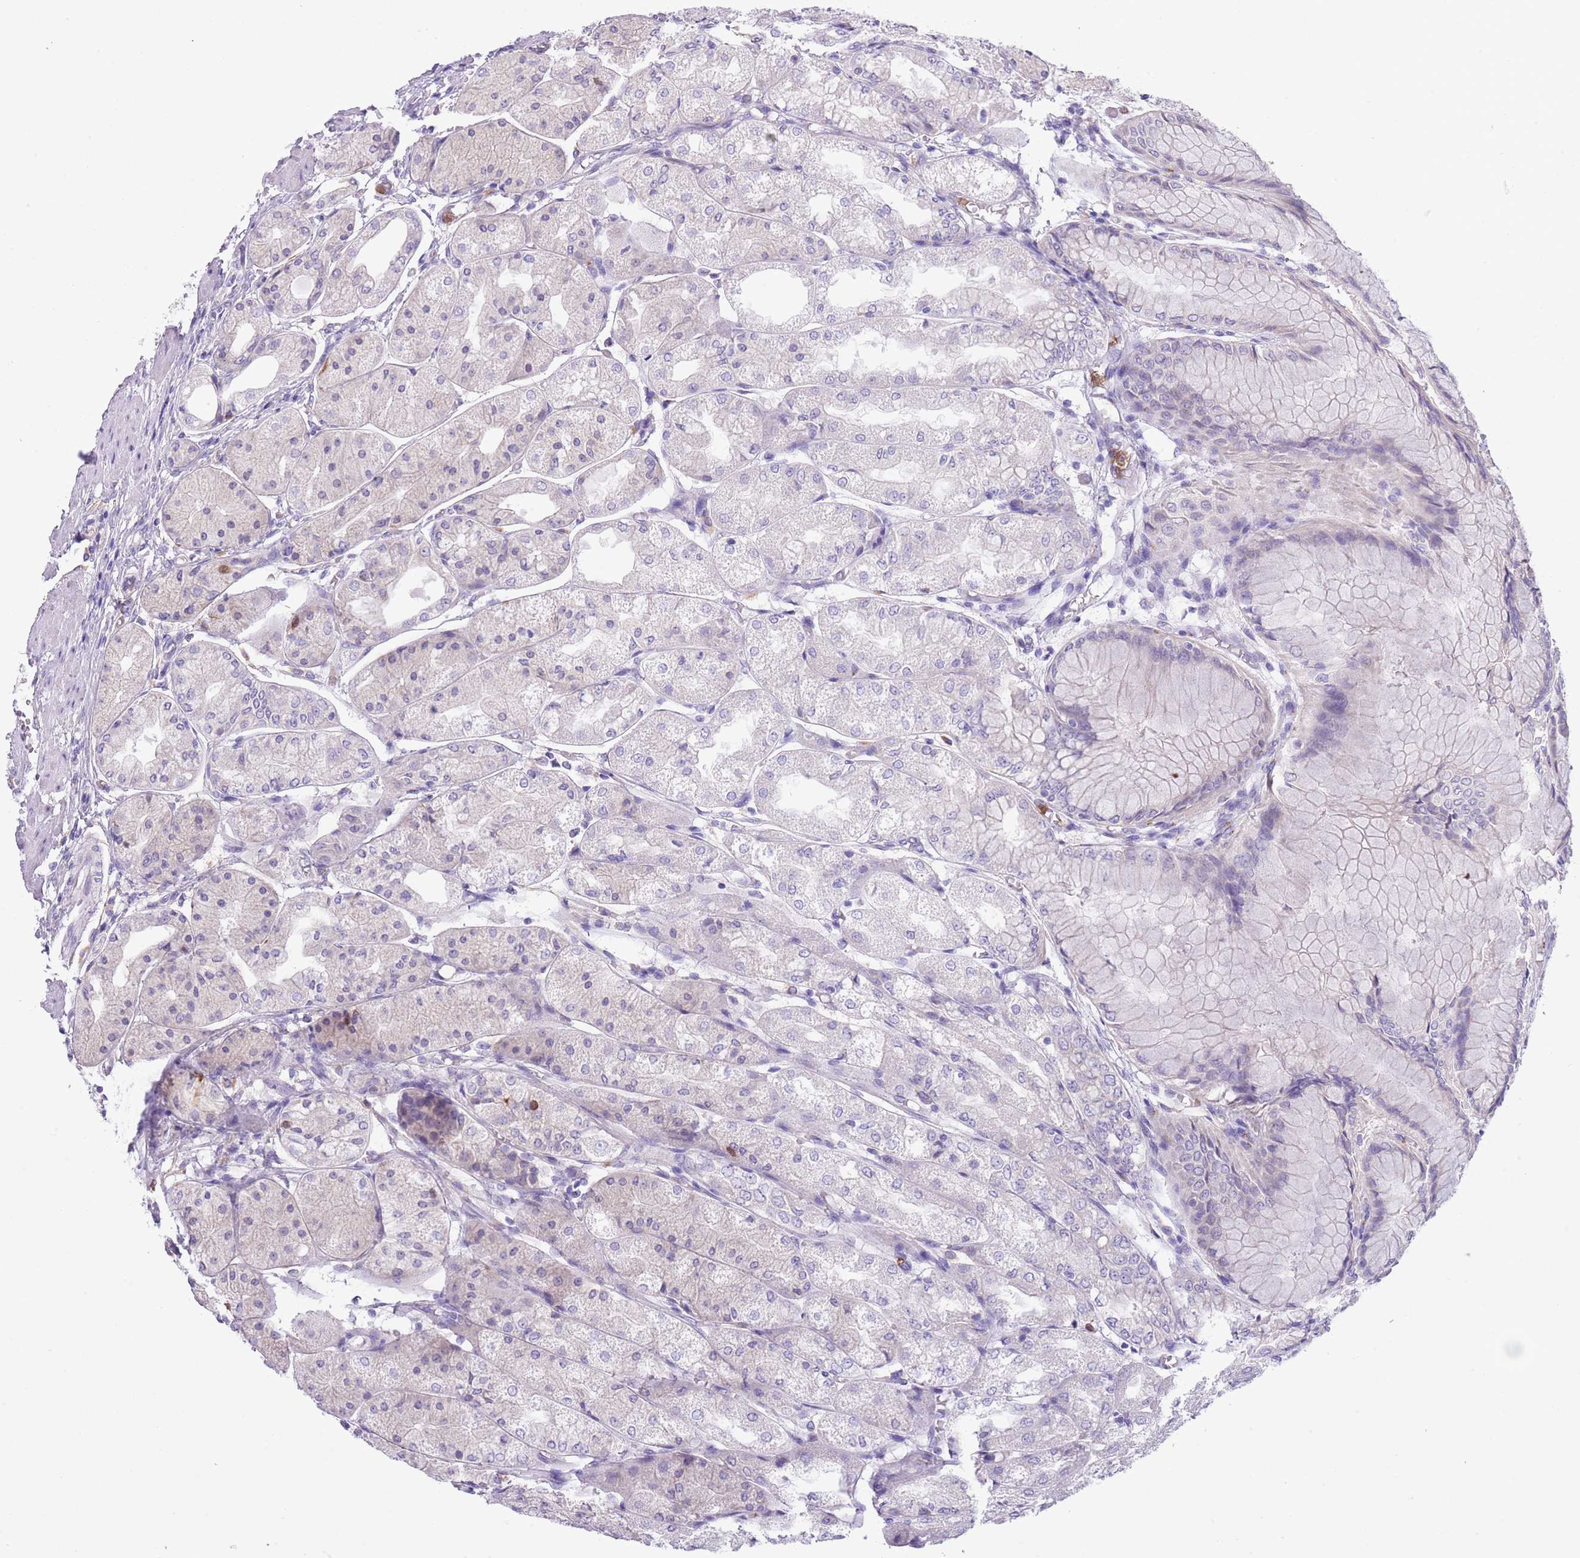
{"staining": {"intensity": "moderate", "quantity": "<25%", "location": "cytoplasmic/membranous"}, "tissue": "stomach", "cell_type": "Glandular cells", "image_type": "normal", "snomed": [{"axis": "morphology", "description": "Normal tissue, NOS"}, {"axis": "topography", "description": "Stomach, upper"}], "caption": "Brown immunohistochemical staining in benign stomach demonstrates moderate cytoplasmic/membranous positivity in approximately <25% of glandular cells. (Stains: DAB in brown, nuclei in blue, Microscopy: brightfield microscopy at high magnification).", "gene": "ZFP2", "patient": {"sex": "male", "age": 72}}